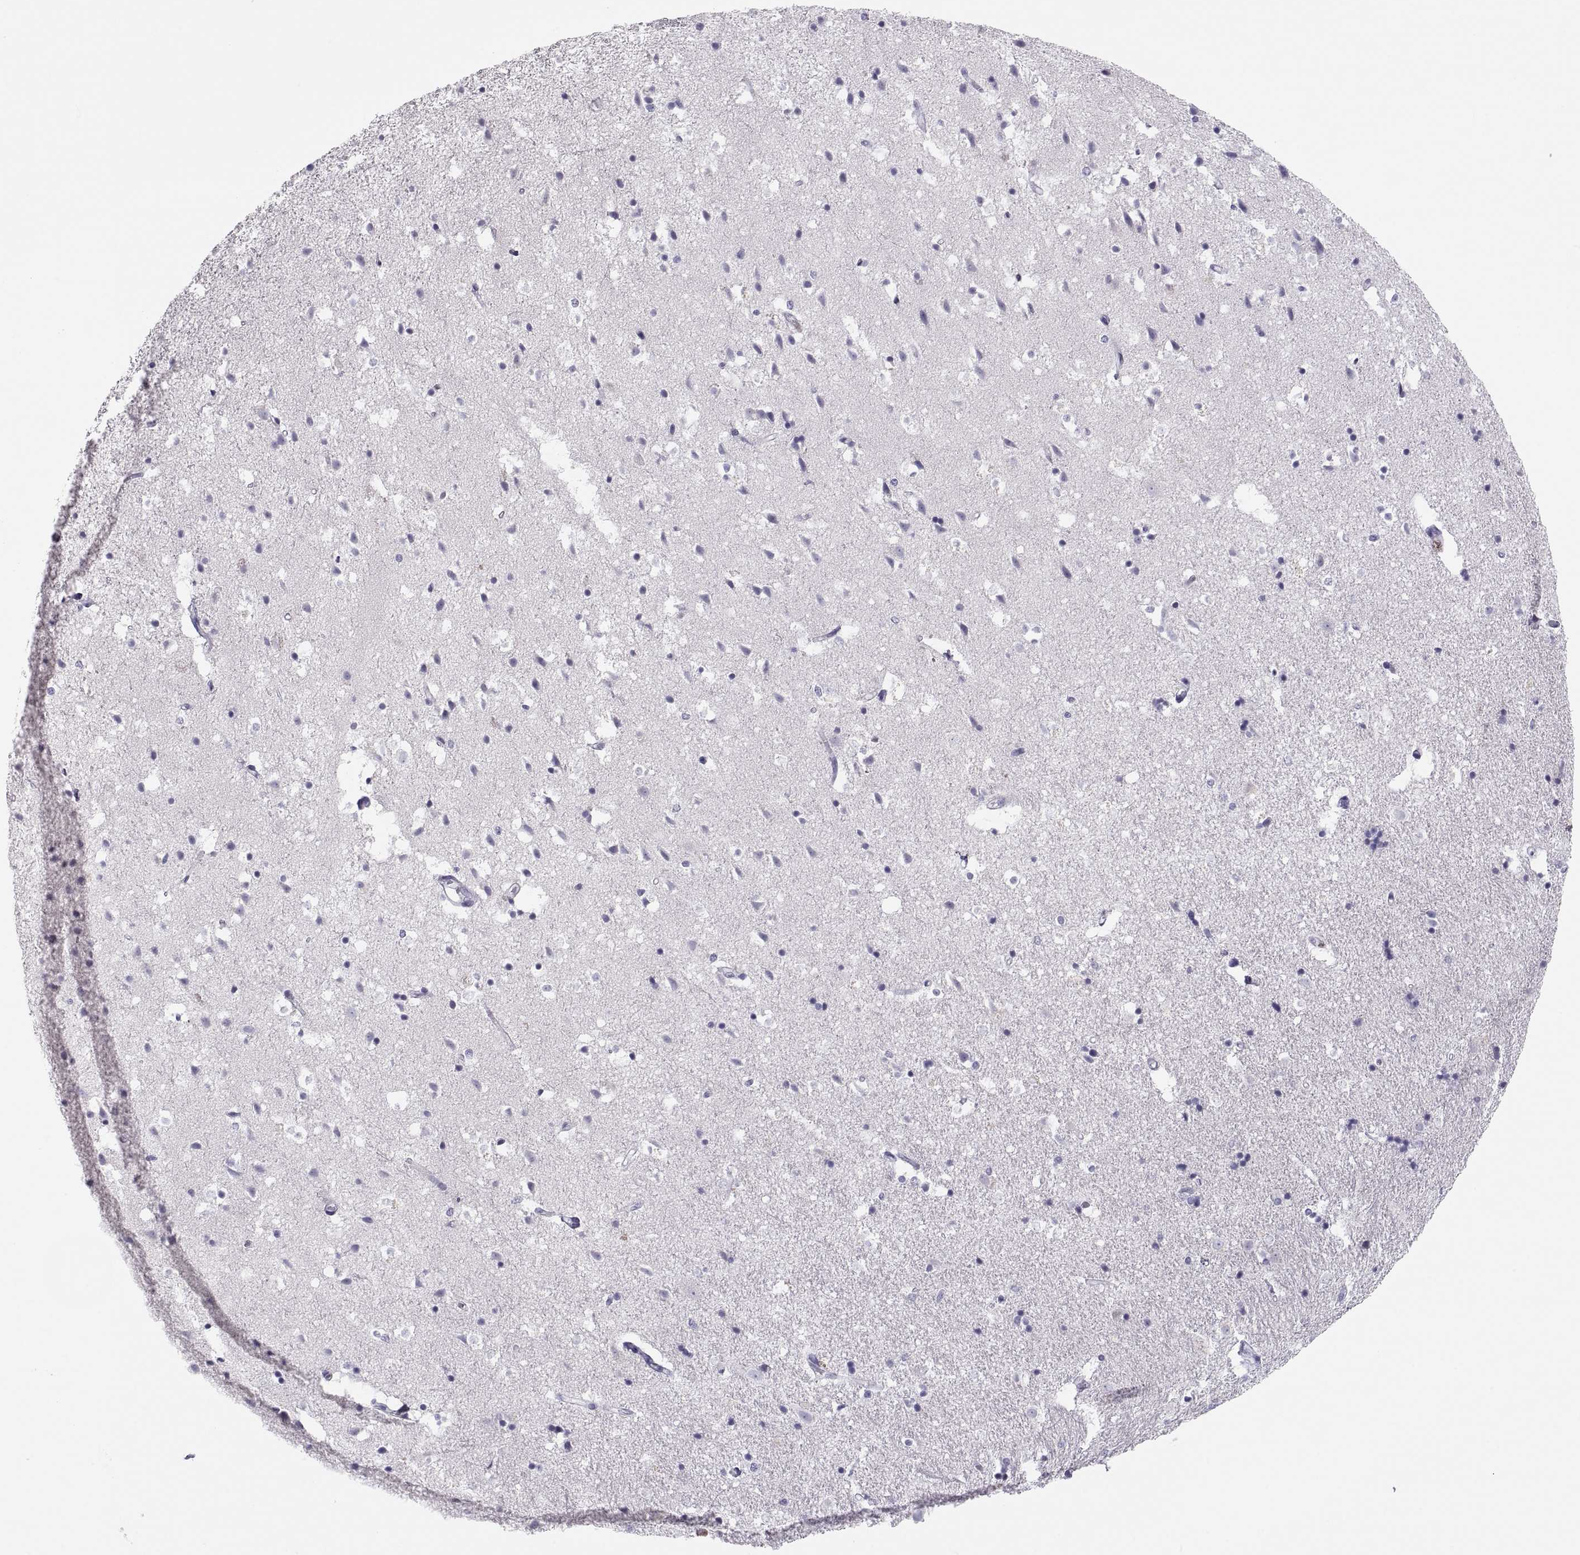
{"staining": {"intensity": "negative", "quantity": "none", "location": "none"}, "tissue": "hippocampus", "cell_type": "Glial cells", "image_type": "normal", "snomed": [{"axis": "morphology", "description": "Normal tissue, NOS"}, {"axis": "topography", "description": "Hippocampus"}], "caption": "Immunohistochemistry (IHC) histopathology image of normal human hippocampus stained for a protein (brown), which displays no staining in glial cells.", "gene": "MAGEB2", "patient": {"sex": "male", "age": 49}}